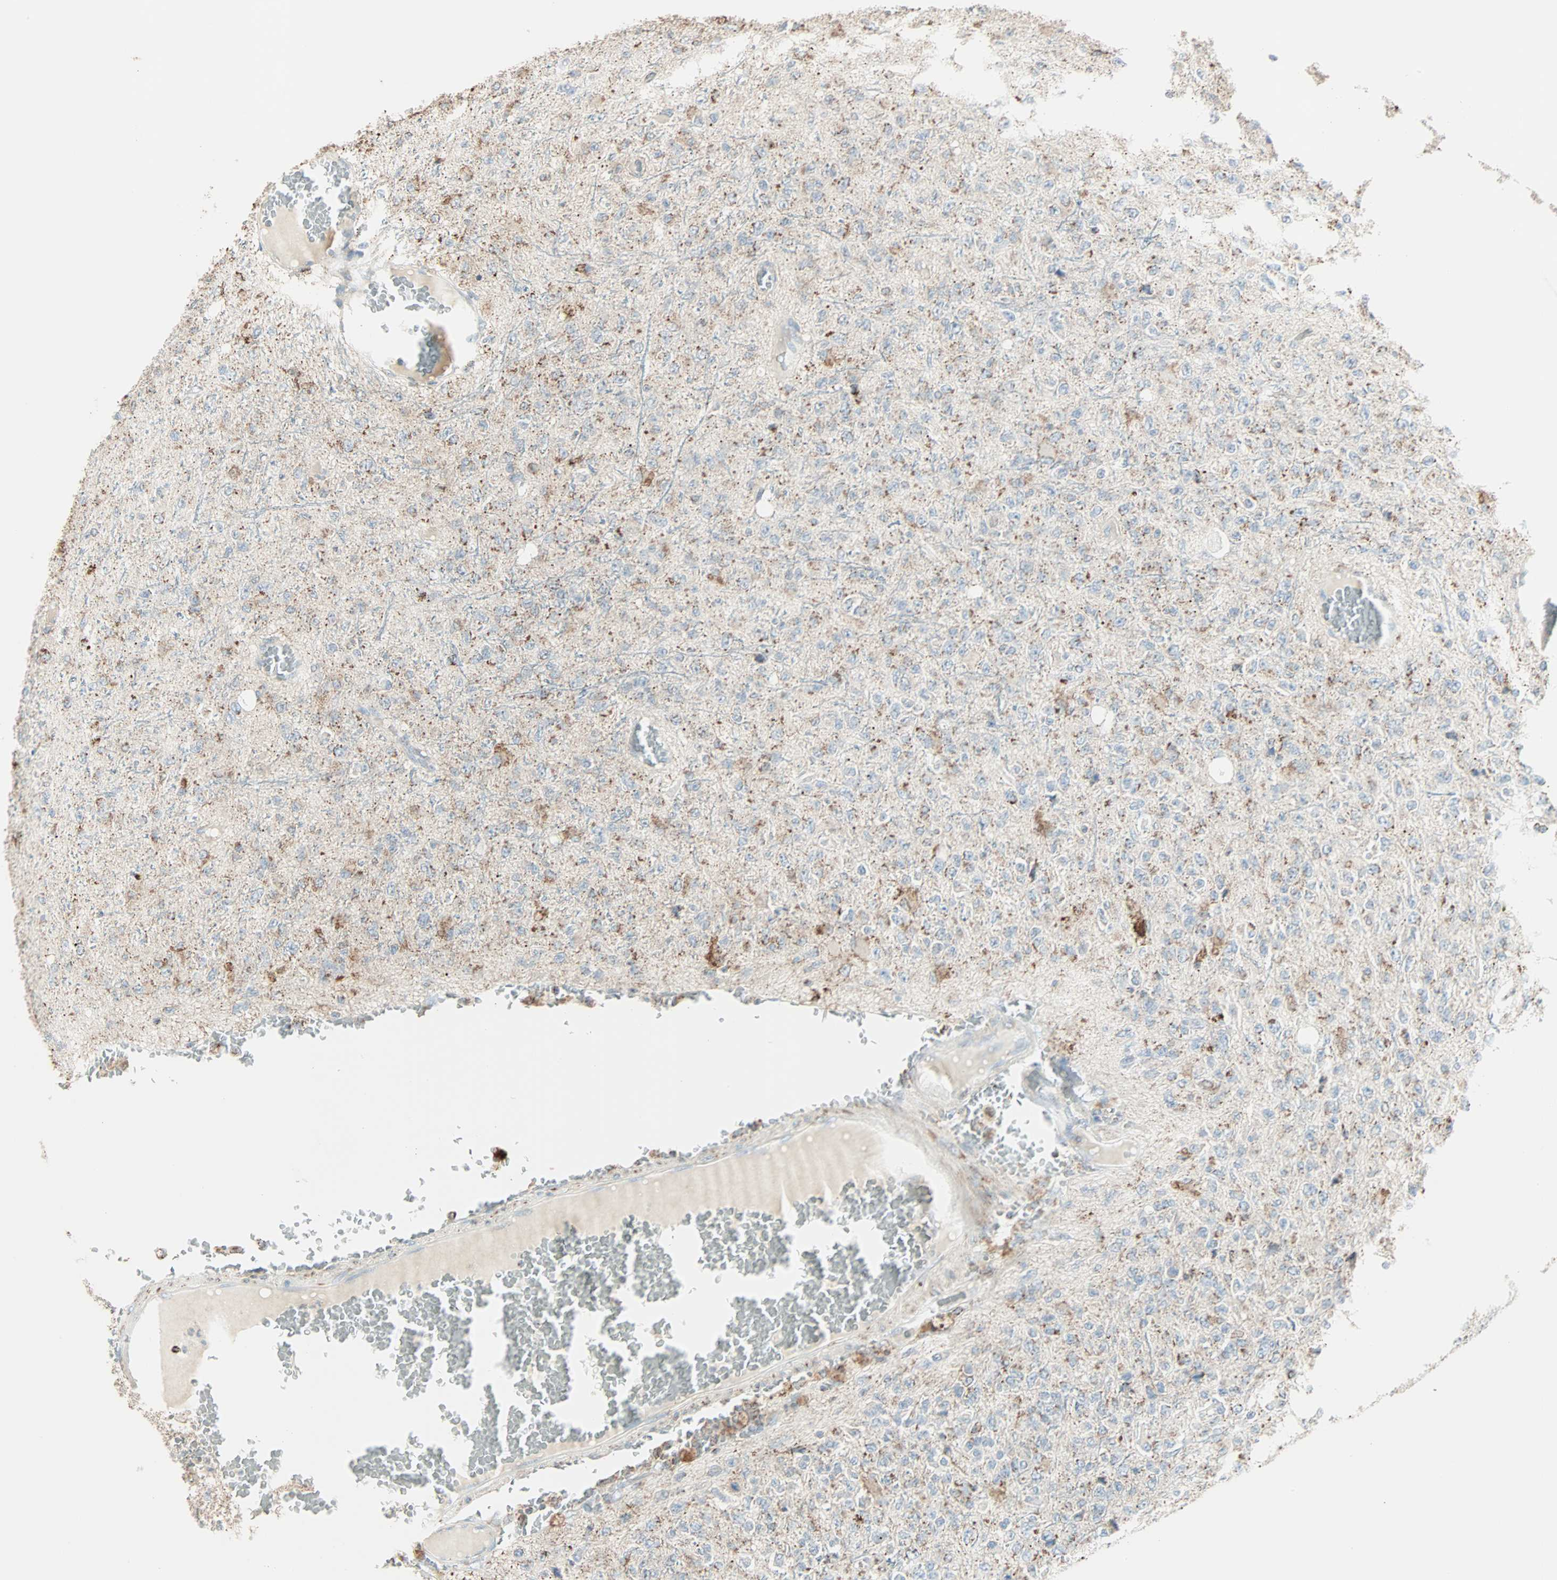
{"staining": {"intensity": "moderate", "quantity": "25%-75%", "location": "cytoplasmic/membranous"}, "tissue": "glioma", "cell_type": "Tumor cells", "image_type": "cancer", "snomed": [{"axis": "morphology", "description": "Glioma, malignant, High grade"}, {"axis": "topography", "description": "pancreas cauda"}], "caption": "A histopathology image of malignant glioma (high-grade) stained for a protein demonstrates moderate cytoplasmic/membranous brown staining in tumor cells.", "gene": "IDH2", "patient": {"sex": "male", "age": 60}}